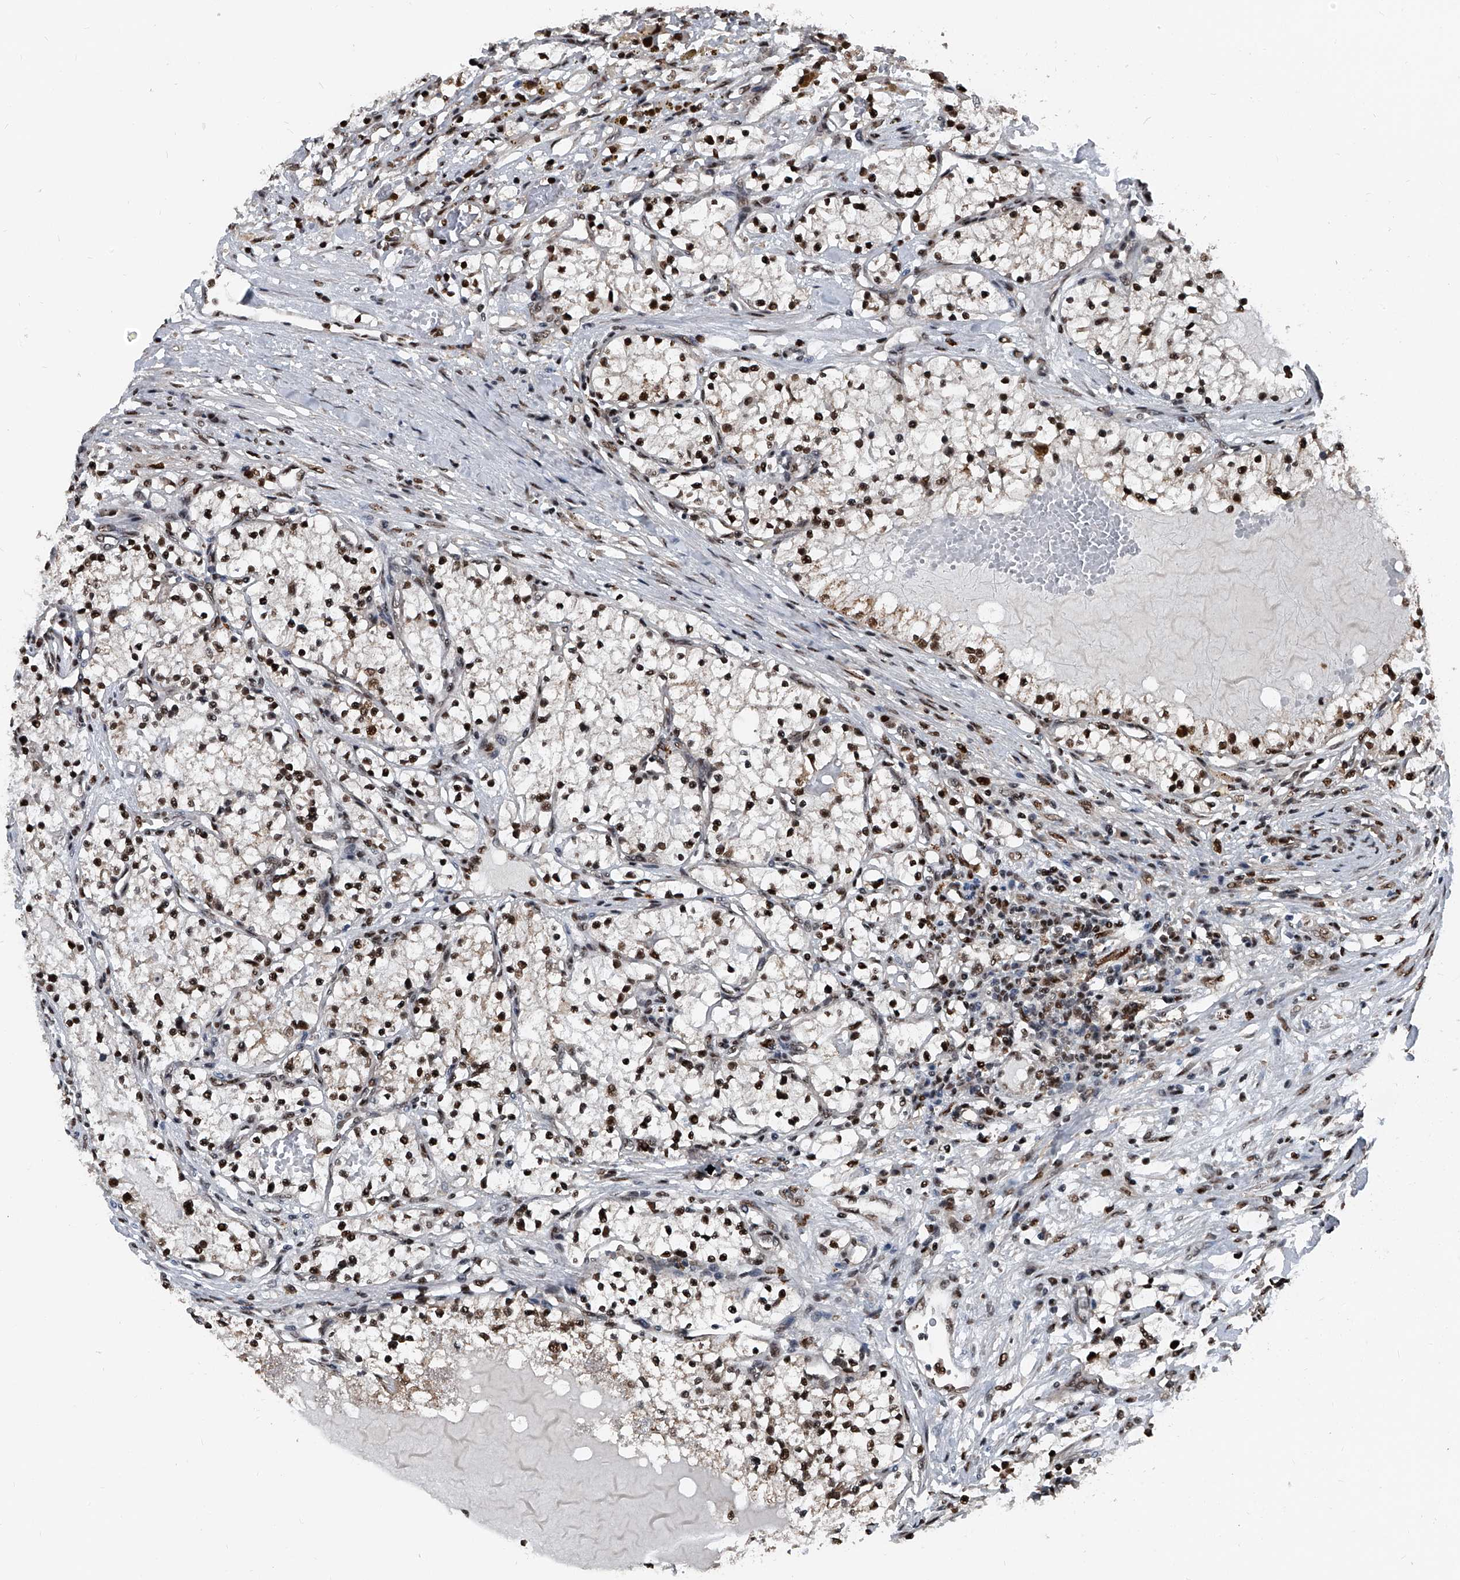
{"staining": {"intensity": "moderate", "quantity": ">75%", "location": "nuclear"}, "tissue": "renal cancer", "cell_type": "Tumor cells", "image_type": "cancer", "snomed": [{"axis": "morphology", "description": "Normal tissue, NOS"}, {"axis": "morphology", "description": "Adenocarcinoma, NOS"}, {"axis": "topography", "description": "Kidney"}], "caption": "An immunohistochemistry image of neoplastic tissue is shown. Protein staining in brown shows moderate nuclear positivity in renal adenocarcinoma within tumor cells.", "gene": "FKBP5", "patient": {"sex": "male", "age": 68}}